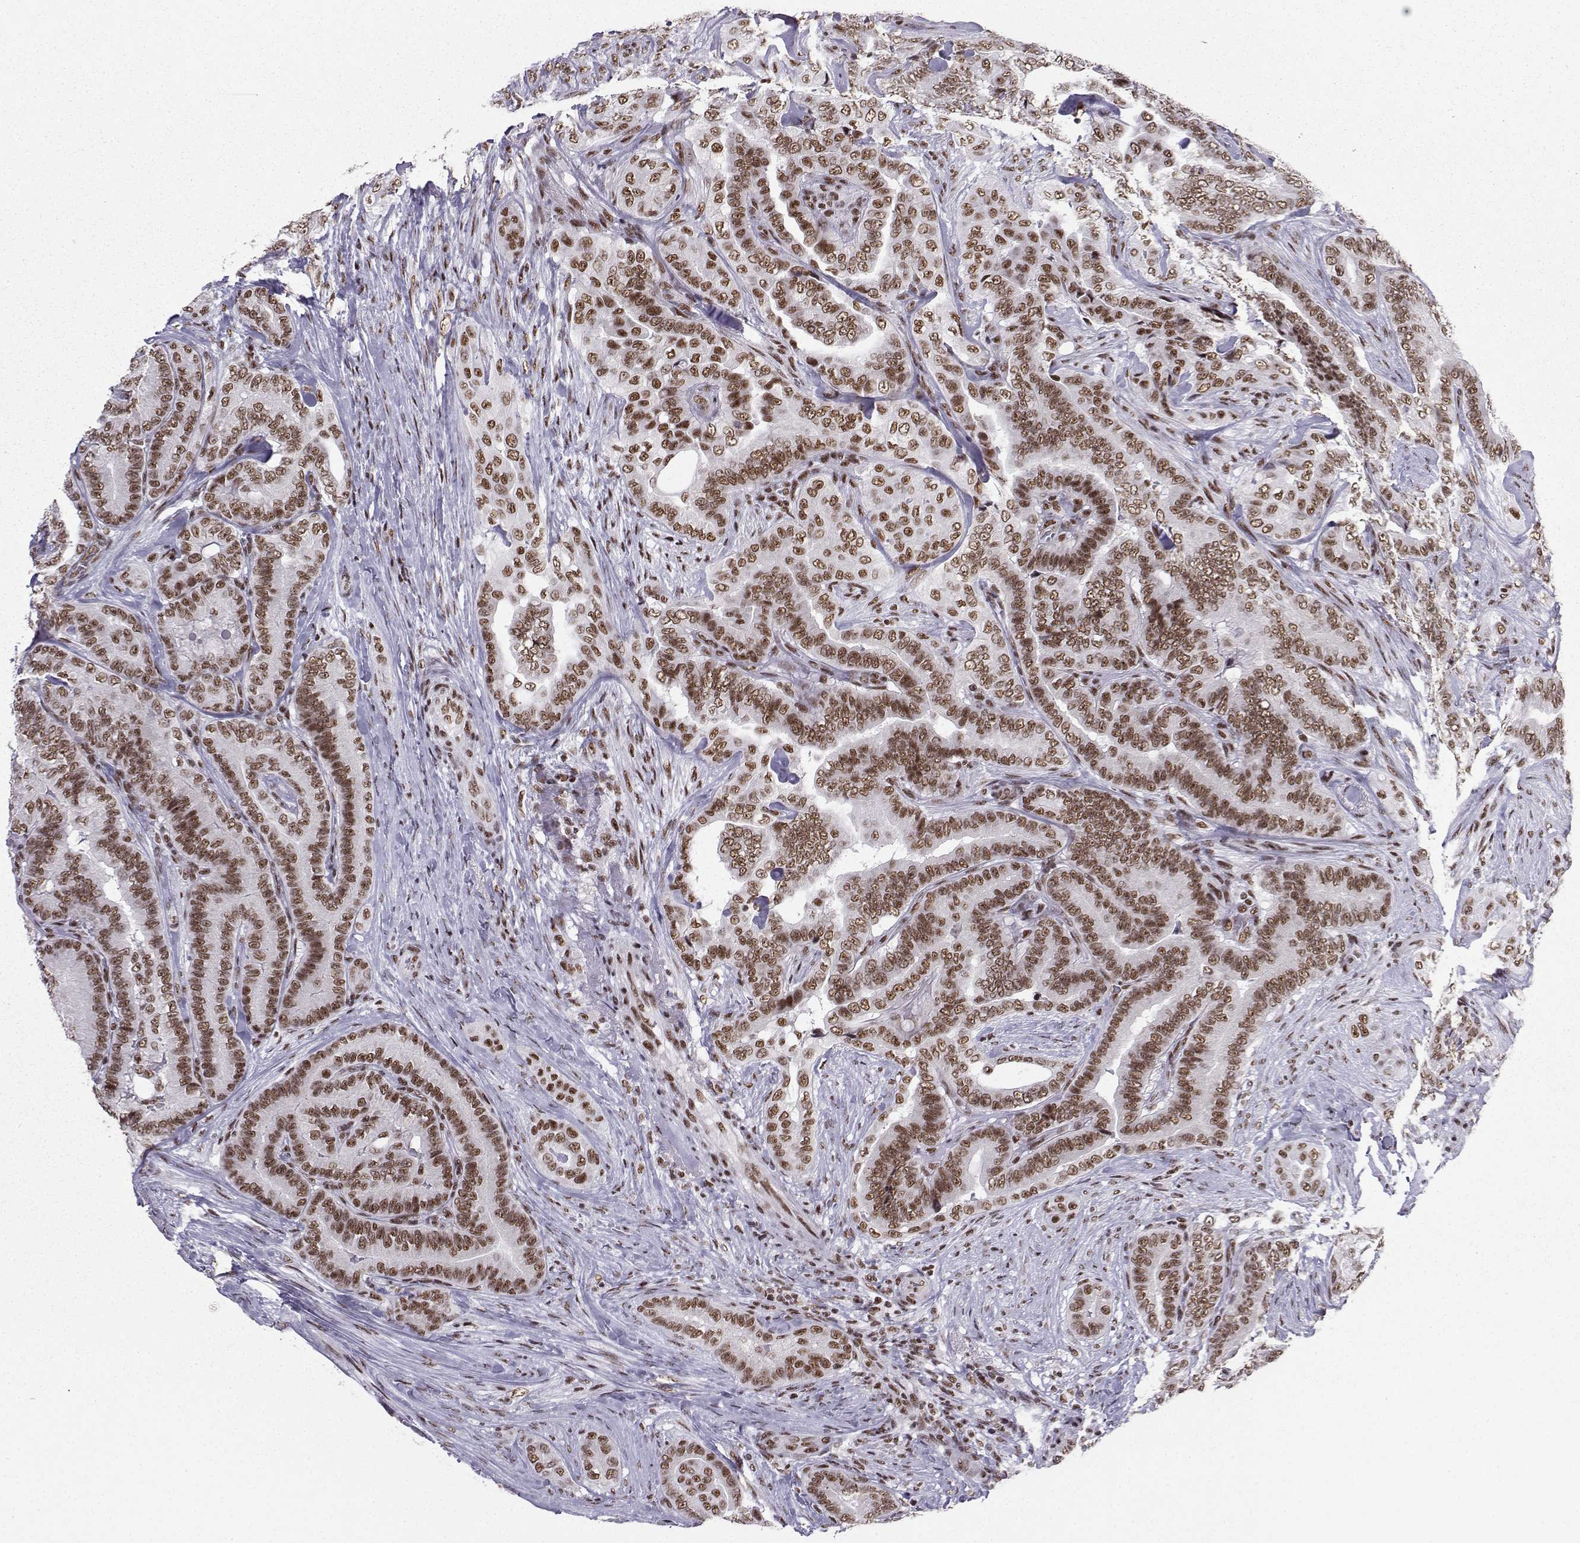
{"staining": {"intensity": "moderate", "quantity": ">75%", "location": "nuclear"}, "tissue": "thyroid cancer", "cell_type": "Tumor cells", "image_type": "cancer", "snomed": [{"axis": "morphology", "description": "Papillary adenocarcinoma, NOS"}, {"axis": "topography", "description": "Thyroid gland"}], "caption": "Immunohistochemical staining of thyroid papillary adenocarcinoma reveals moderate nuclear protein expression in about >75% of tumor cells.", "gene": "SNRPB2", "patient": {"sex": "male", "age": 61}}